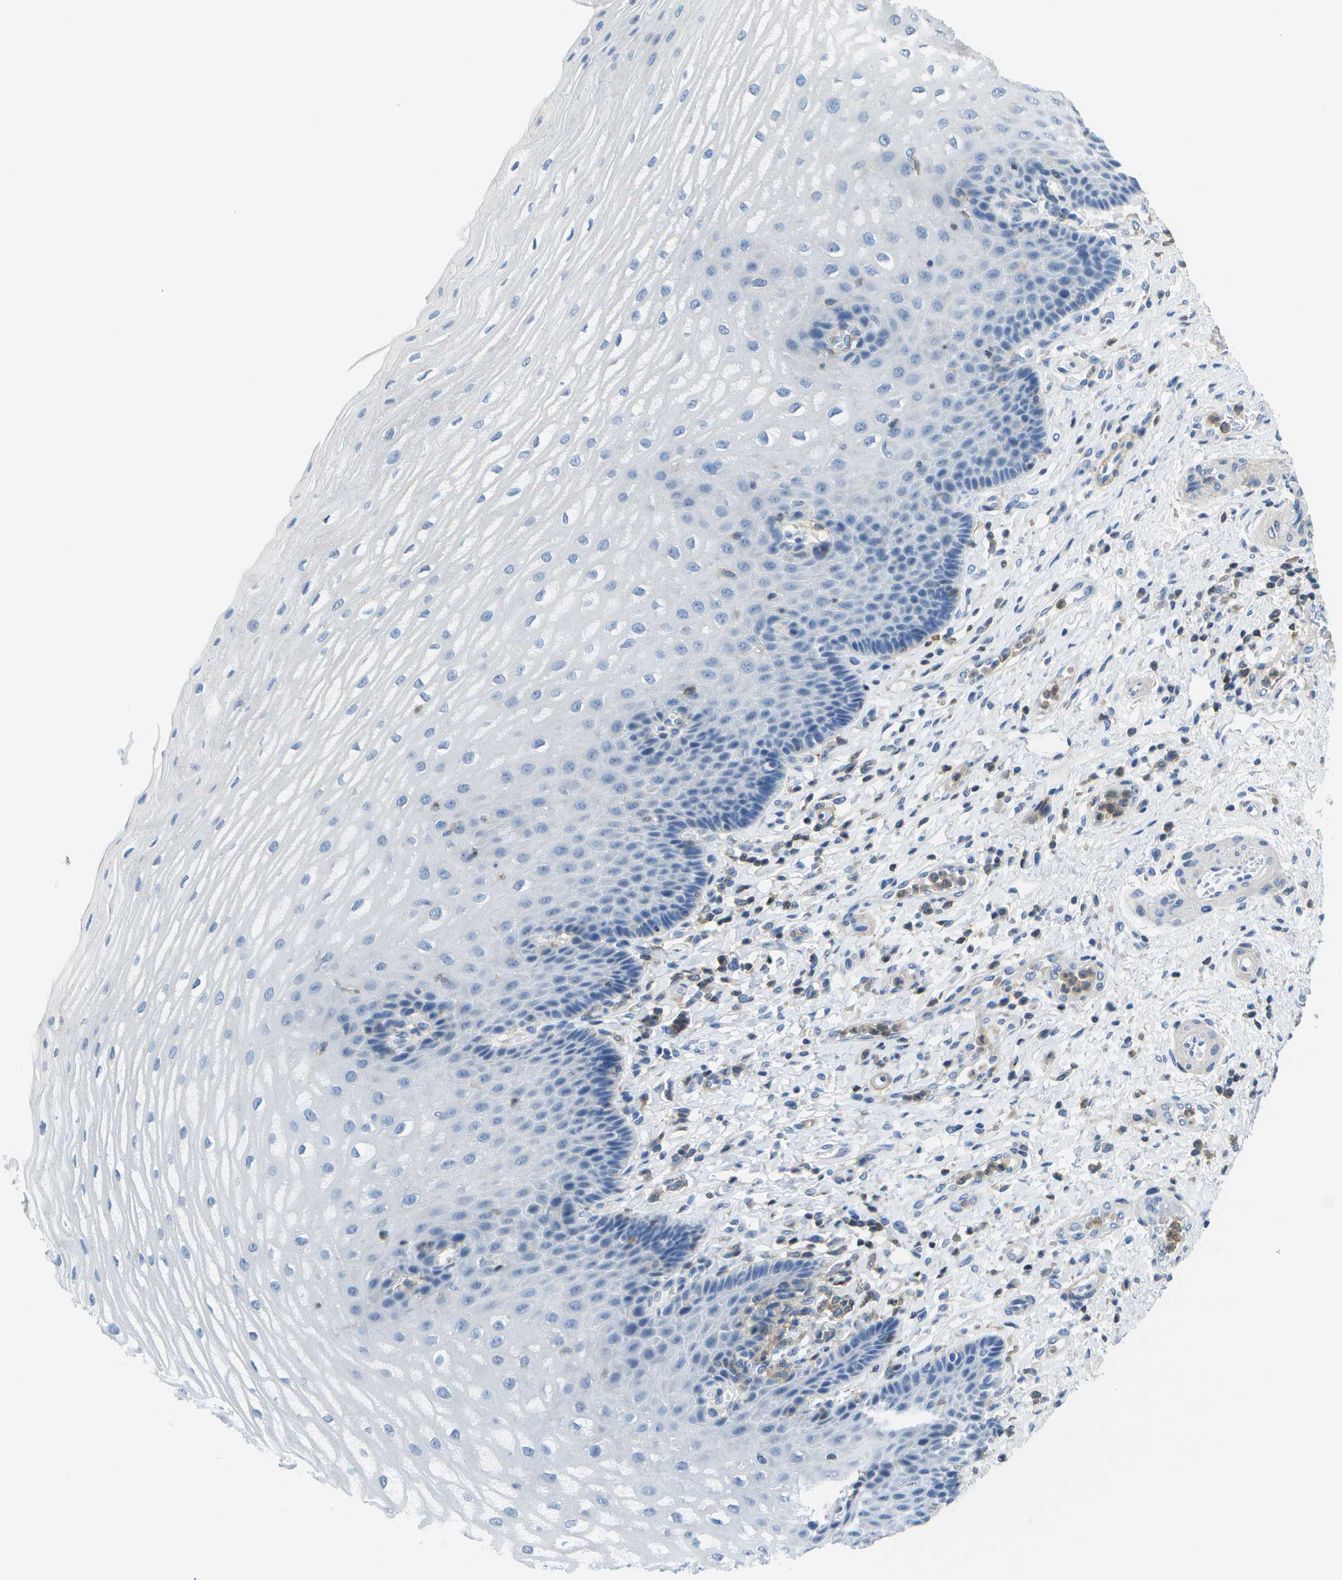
{"staining": {"intensity": "negative", "quantity": "none", "location": "none"}, "tissue": "esophagus", "cell_type": "Squamous epithelial cells", "image_type": "normal", "snomed": [{"axis": "morphology", "description": "Normal tissue, NOS"}, {"axis": "topography", "description": "Esophagus"}], "caption": "This is a micrograph of immunohistochemistry (IHC) staining of normal esophagus, which shows no positivity in squamous epithelial cells.", "gene": "RCSD1", "patient": {"sex": "male", "age": 54}}